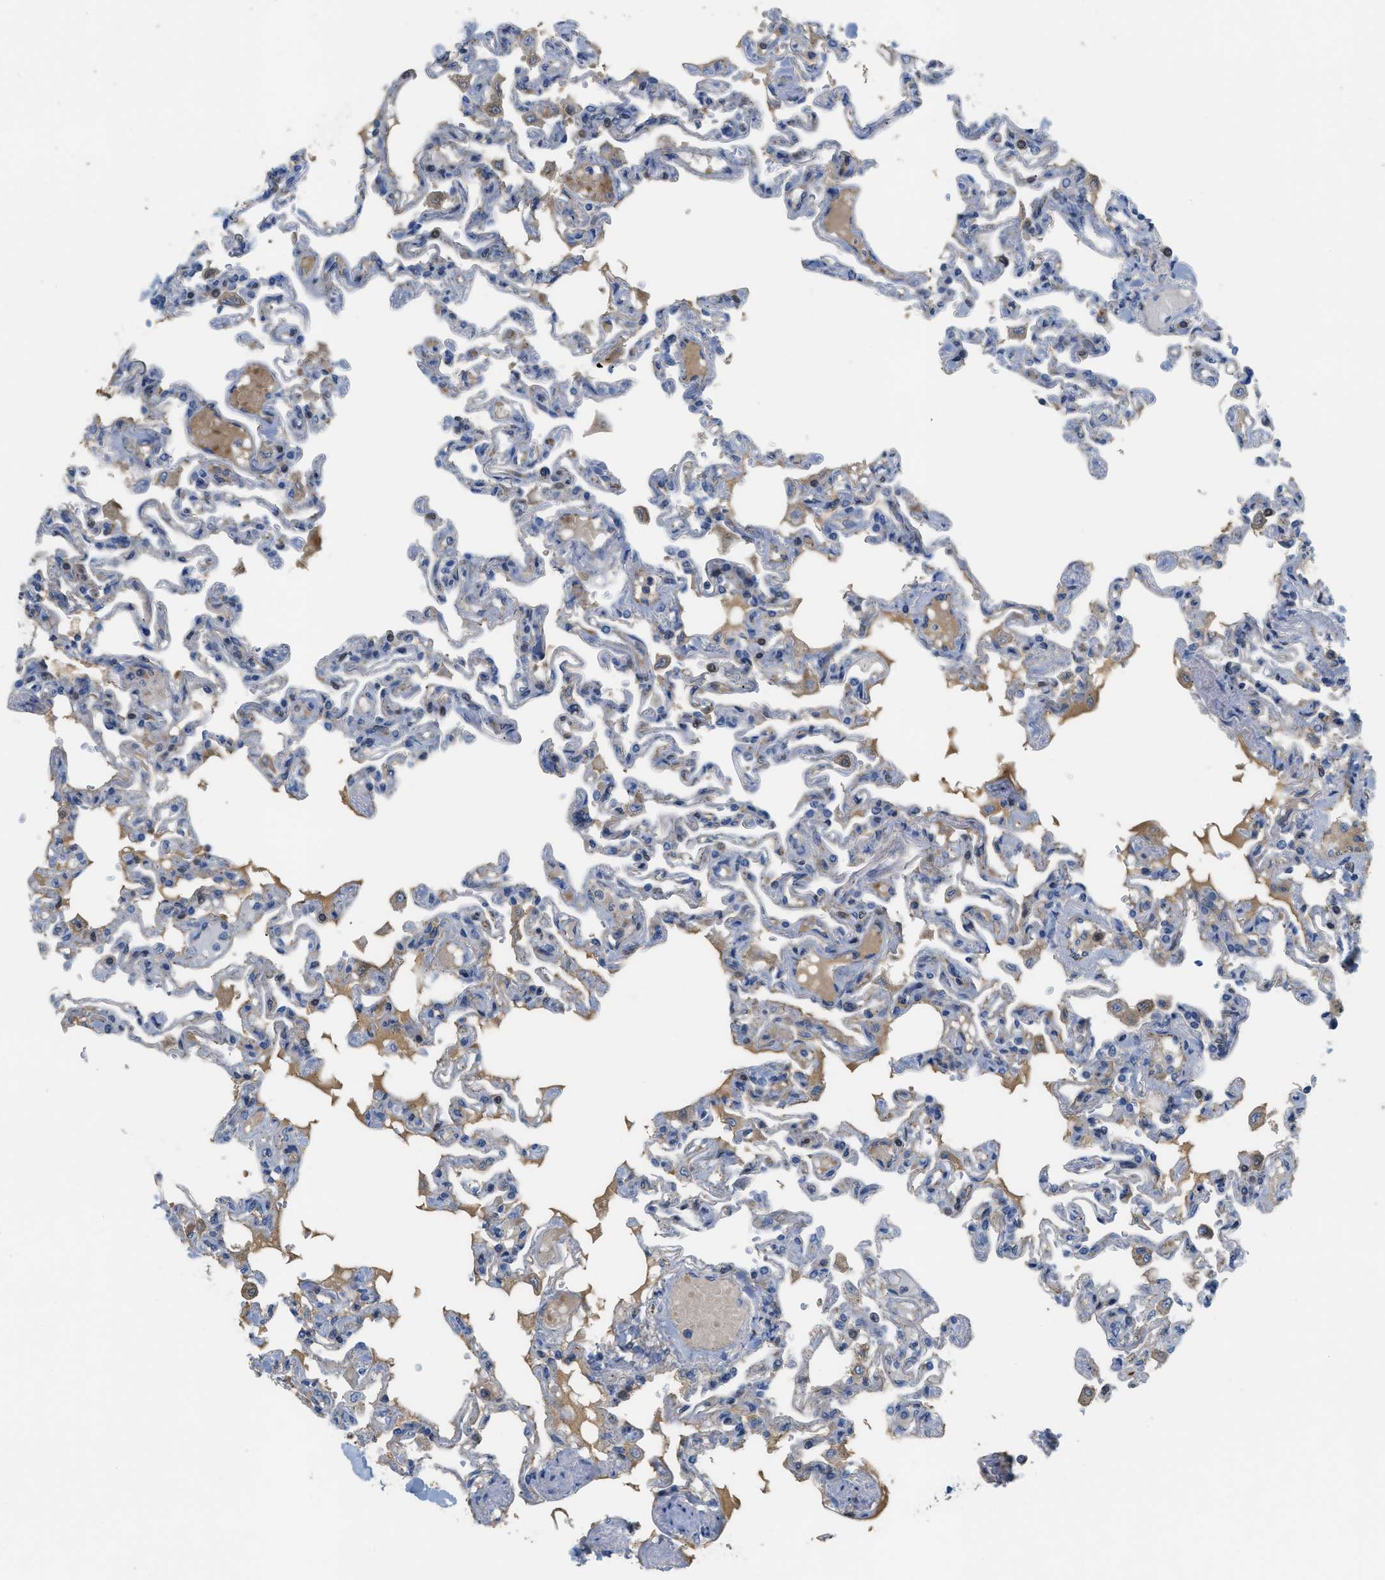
{"staining": {"intensity": "weak", "quantity": "<25%", "location": "cytoplasmic/membranous"}, "tissue": "lung", "cell_type": "Alveolar cells", "image_type": "normal", "snomed": [{"axis": "morphology", "description": "Normal tissue, NOS"}, {"axis": "topography", "description": "Lung"}], "caption": "Human lung stained for a protein using immunohistochemistry exhibits no positivity in alveolar cells.", "gene": "CRB3", "patient": {"sex": "male", "age": 21}}